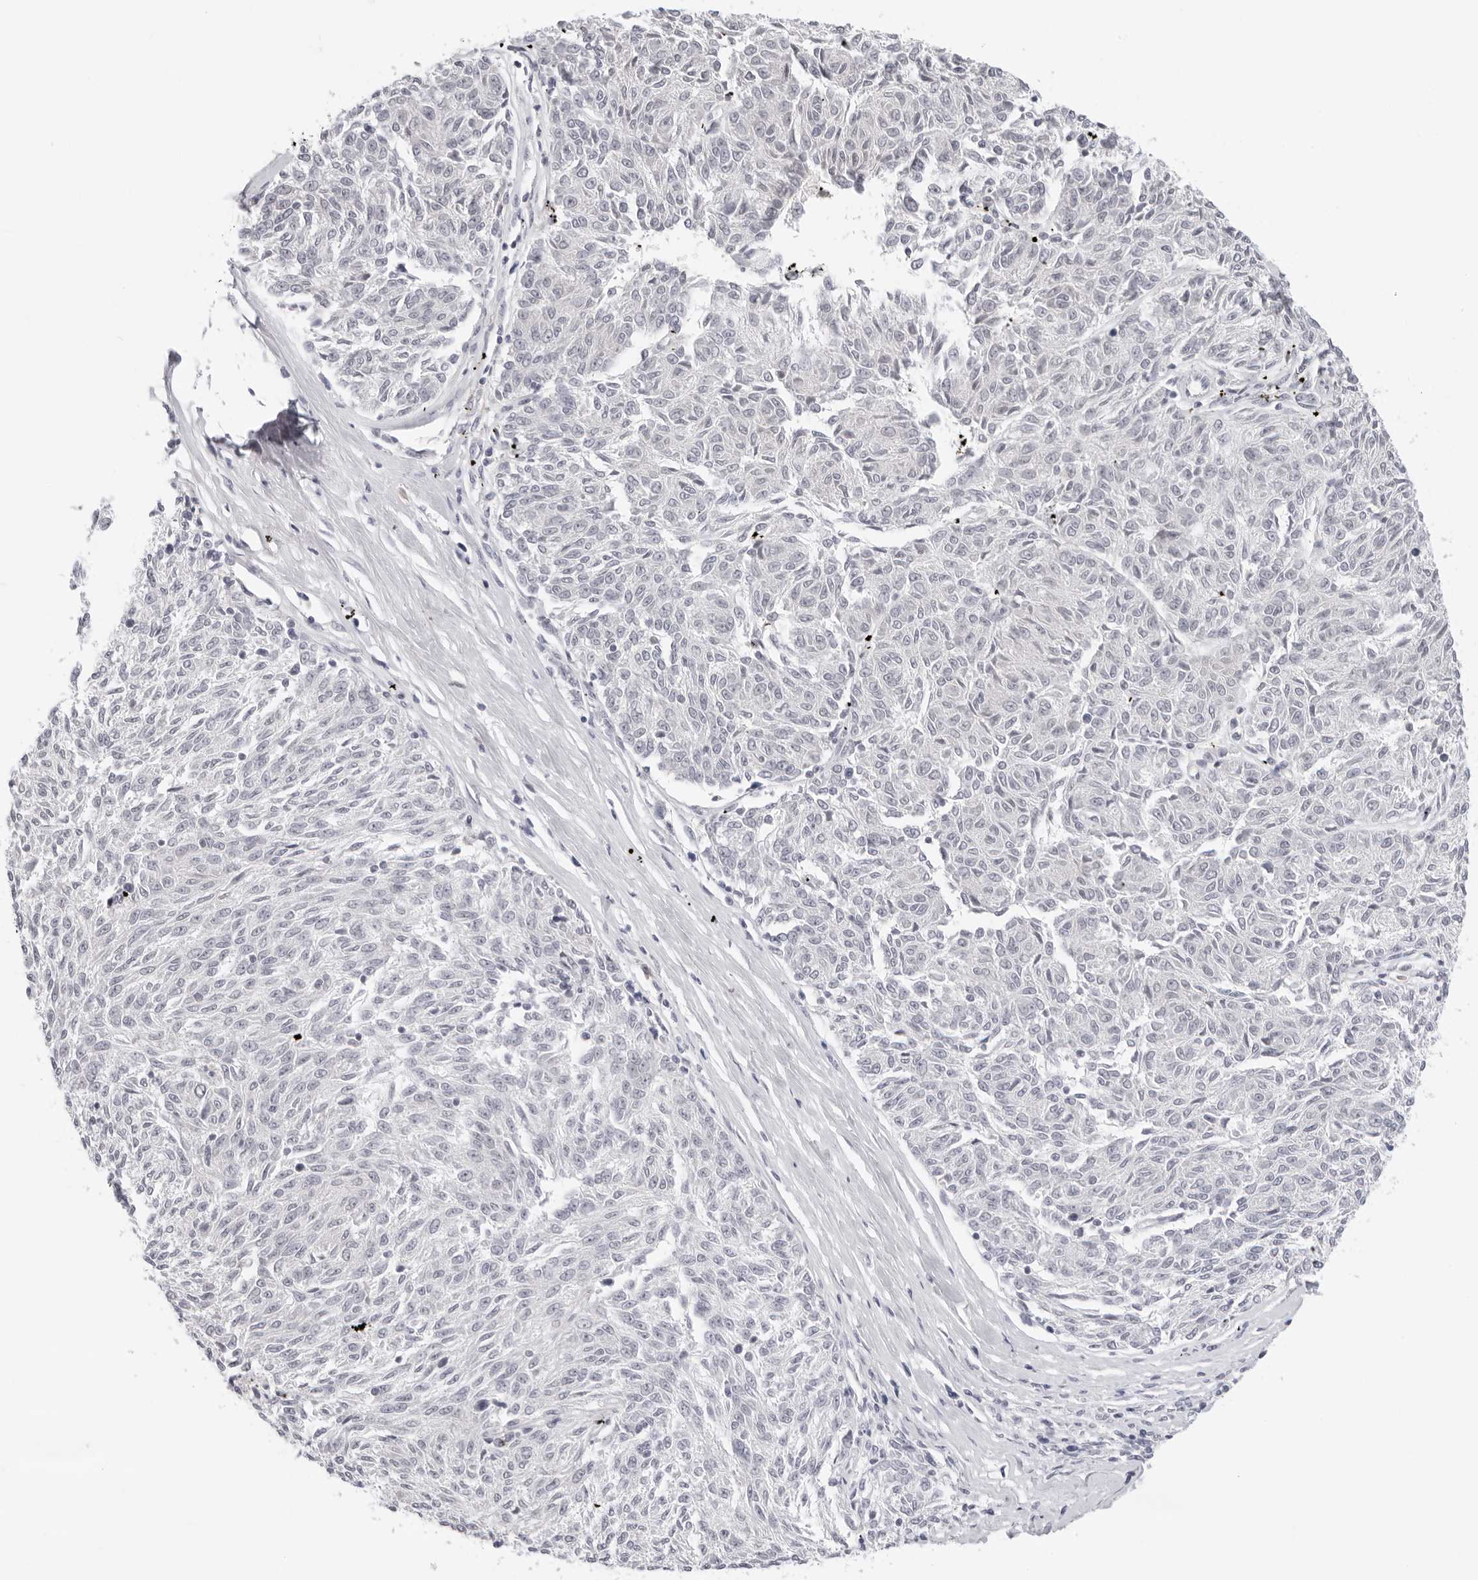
{"staining": {"intensity": "negative", "quantity": "none", "location": "none"}, "tissue": "melanoma", "cell_type": "Tumor cells", "image_type": "cancer", "snomed": [{"axis": "morphology", "description": "Malignant melanoma, NOS"}, {"axis": "topography", "description": "Skin"}], "caption": "Immunohistochemistry (IHC) of human melanoma demonstrates no positivity in tumor cells.", "gene": "EDN2", "patient": {"sex": "female", "age": 72}}